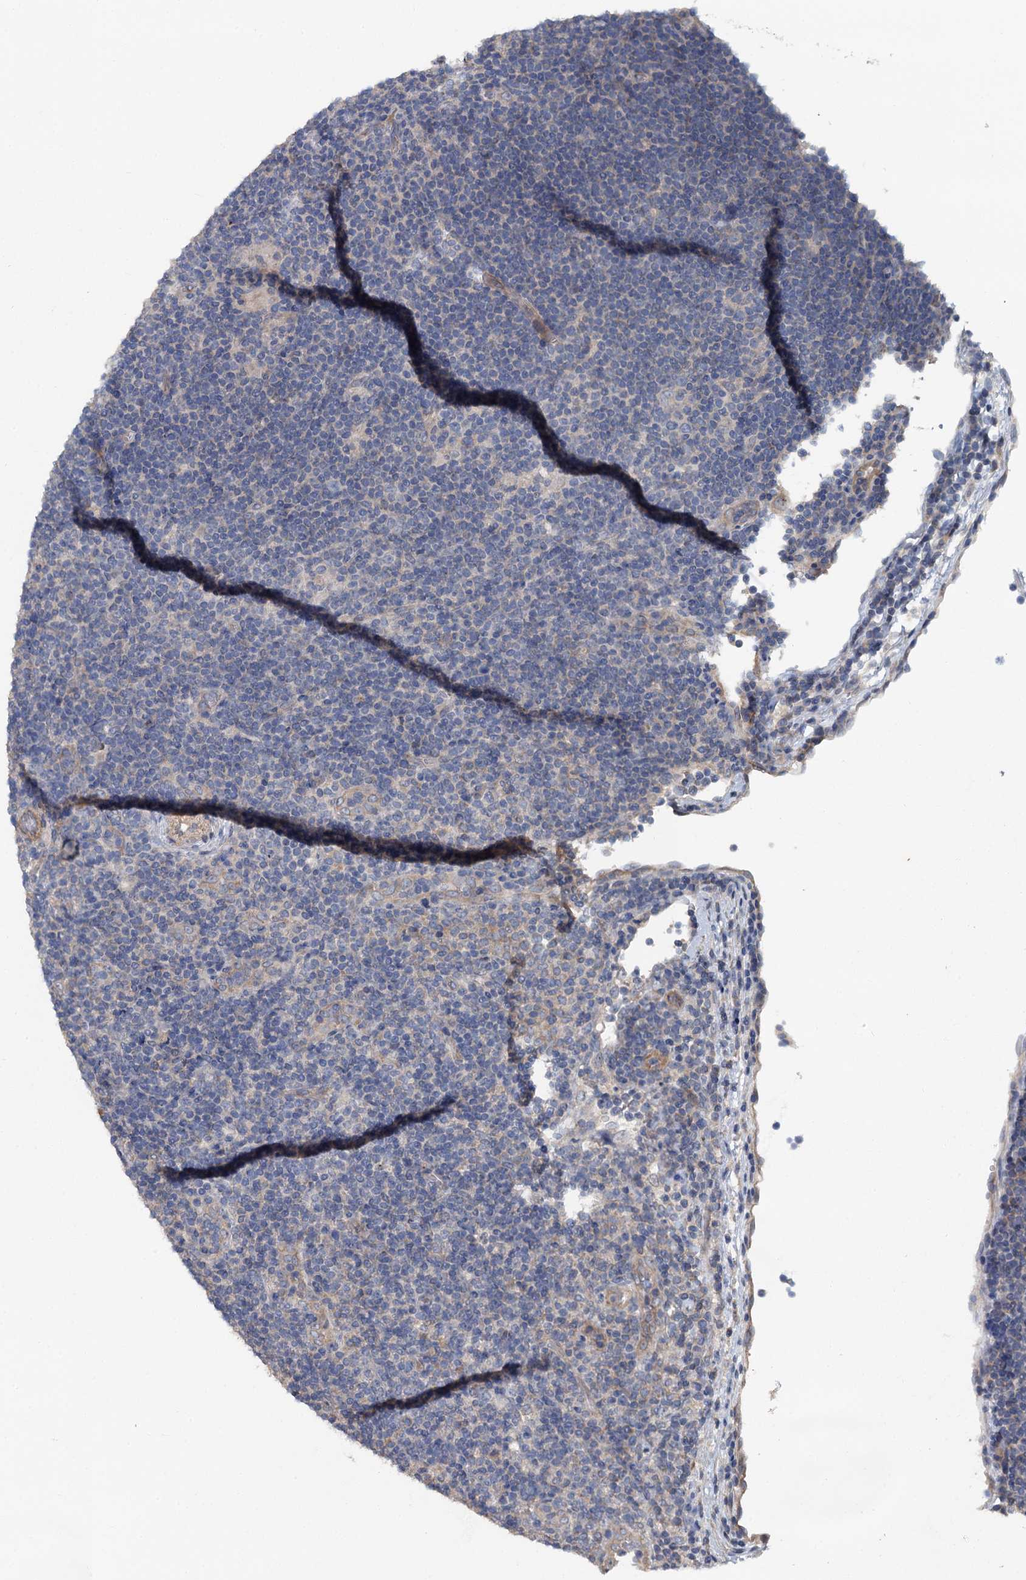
{"staining": {"intensity": "negative", "quantity": "none", "location": "none"}, "tissue": "lymphoma", "cell_type": "Tumor cells", "image_type": "cancer", "snomed": [{"axis": "morphology", "description": "Hodgkin's disease, NOS"}, {"axis": "topography", "description": "Lymph node"}], "caption": "Immunohistochemistry micrograph of neoplastic tissue: Hodgkin's disease stained with DAB reveals no significant protein staining in tumor cells.", "gene": "ZNF324", "patient": {"sex": "female", "age": 57}}